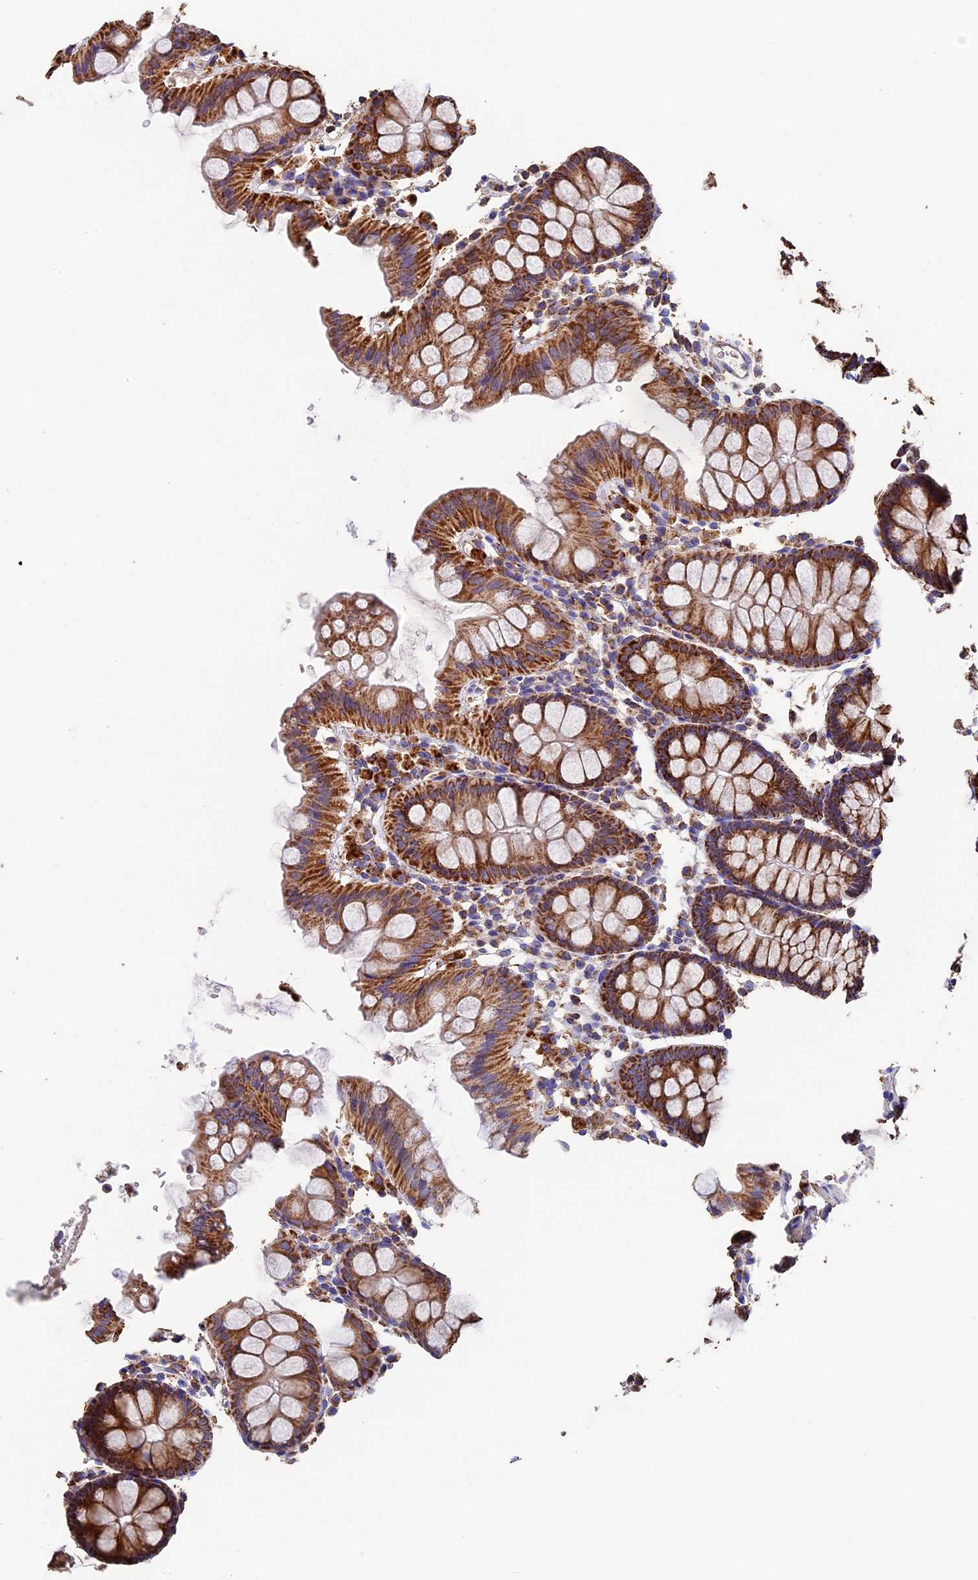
{"staining": {"intensity": "weak", "quantity": ">75%", "location": "cytoplasmic/membranous"}, "tissue": "colon", "cell_type": "Endothelial cells", "image_type": "normal", "snomed": [{"axis": "morphology", "description": "Normal tissue, NOS"}, {"axis": "topography", "description": "Colon"}], "caption": "Immunohistochemistry (IHC) of normal human colon demonstrates low levels of weak cytoplasmic/membranous staining in about >75% of endothelial cells. (brown staining indicates protein expression, while blue staining denotes nuclei).", "gene": "ADAT1", "patient": {"sex": "male", "age": 75}}